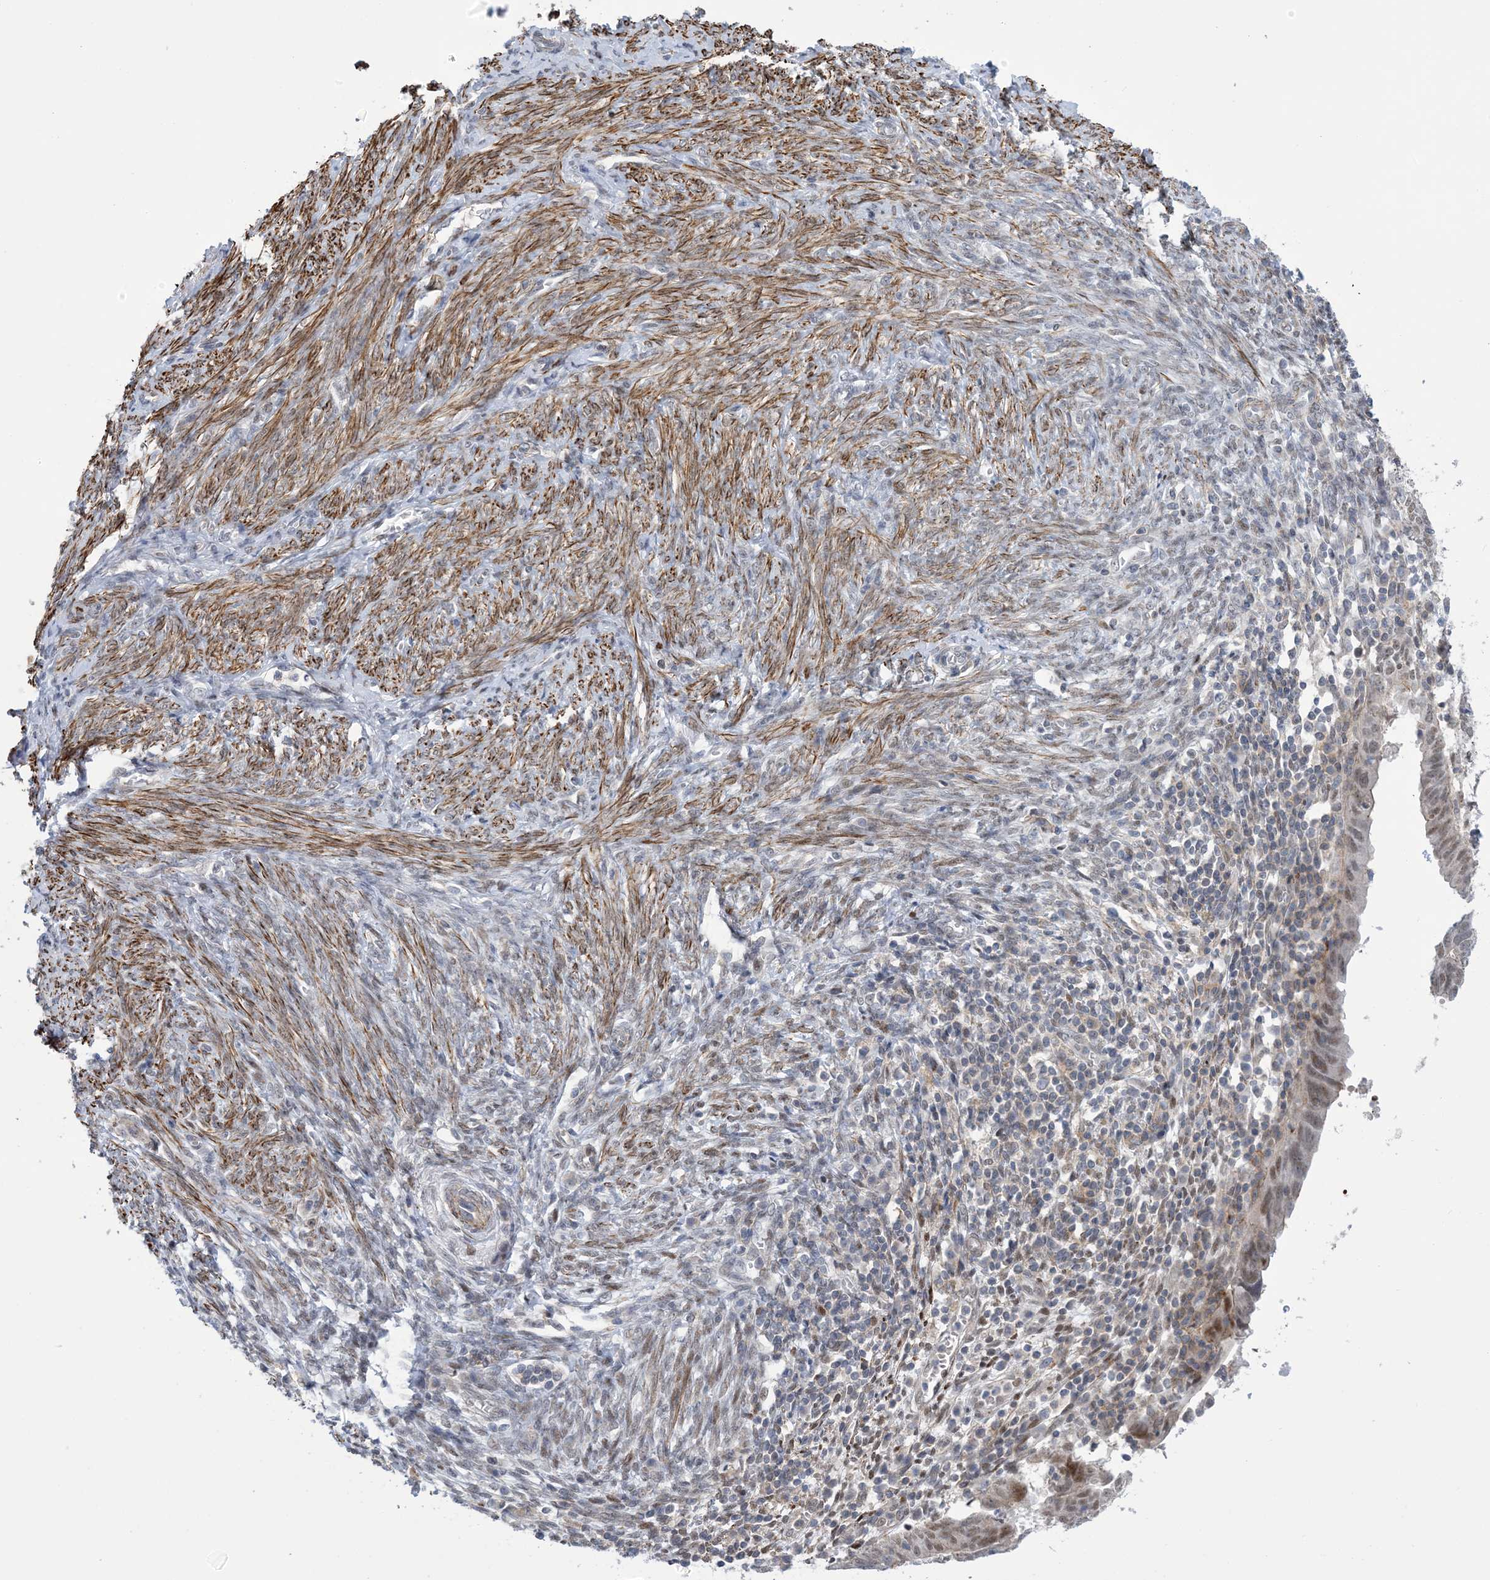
{"staining": {"intensity": "weak", "quantity": "25%-75%", "location": "nuclear"}, "tissue": "endometrial cancer", "cell_type": "Tumor cells", "image_type": "cancer", "snomed": [{"axis": "morphology", "description": "Adenocarcinoma, NOS"}, {"axis": "topography", "description": "Uterus"}], "caption": "Immunohistochemistry (IHC) micrograph of neoplastic tissue: human endometrial cancer (adenocarcinoma) stained using immunohistochemistry demonstrates low levels of weak protein expression localized specifically in the nuclear of tumor cells, appearing as a nuclear brown color.", "gene": "ZNF8", "patient": {"sex": "female", "age": 77}}